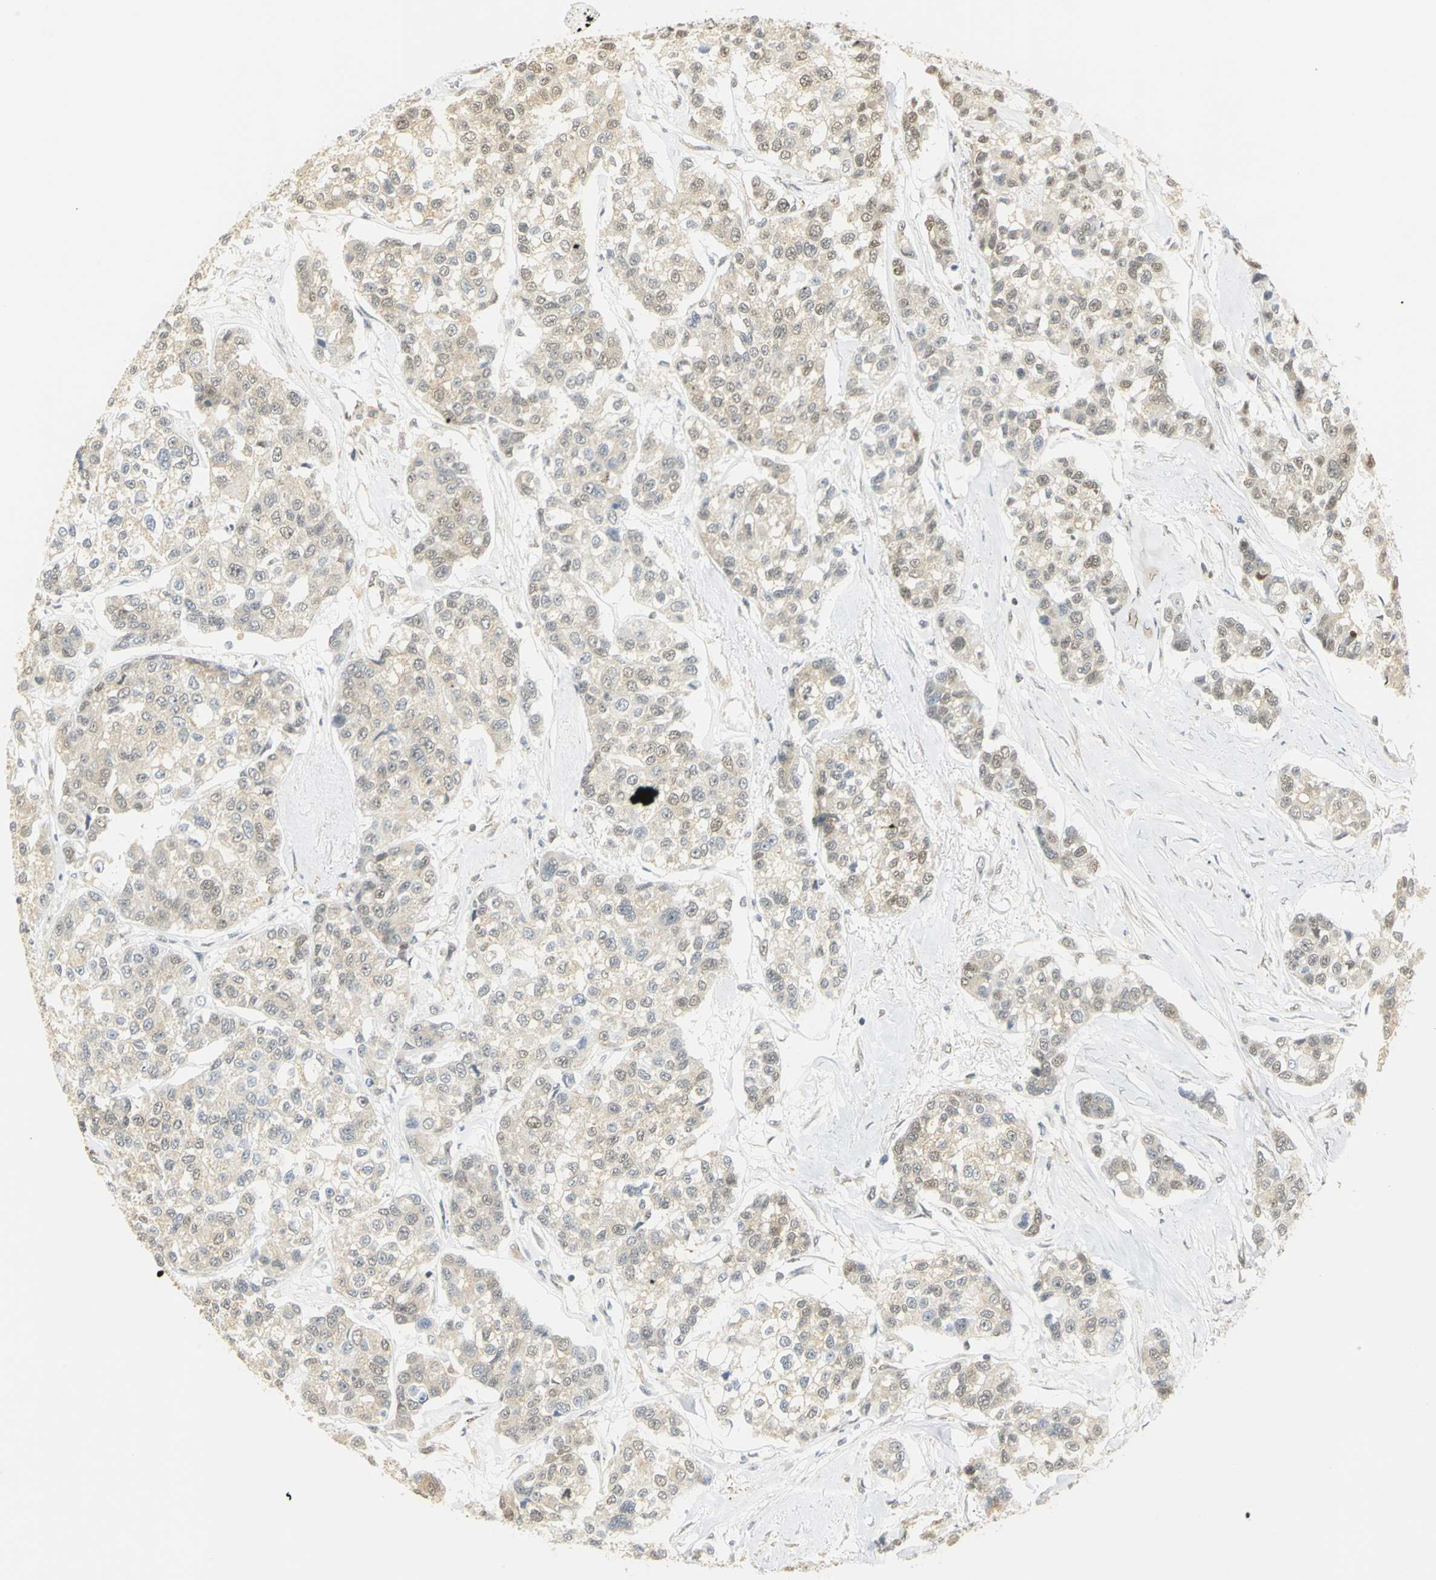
{"staining": {"intensity": "weak", "quantity": "25%-75%", "location": "cytoplasmic/membranous"}, "tissue": "breast cancer", "cell_type": "Tumor cells", "image_type": "cancer", "snomed": [{"axis": "morphology", "description": "Duct carcinoma"}, {"axis": "topography", "description": "Breast"}], "caption": "Immunohistochemistry photomicrograph of neoplastic tissue: breast cancer stained using immunohistochemistry demonstrates low levels of weak protein expression localized specifically in the cytoplasmic/membranous of tumor cells, appearing as a cytoplasmic/membranous brown color.", "gene": "DDX5", "patient": {"sex": "female", "age": 51}}